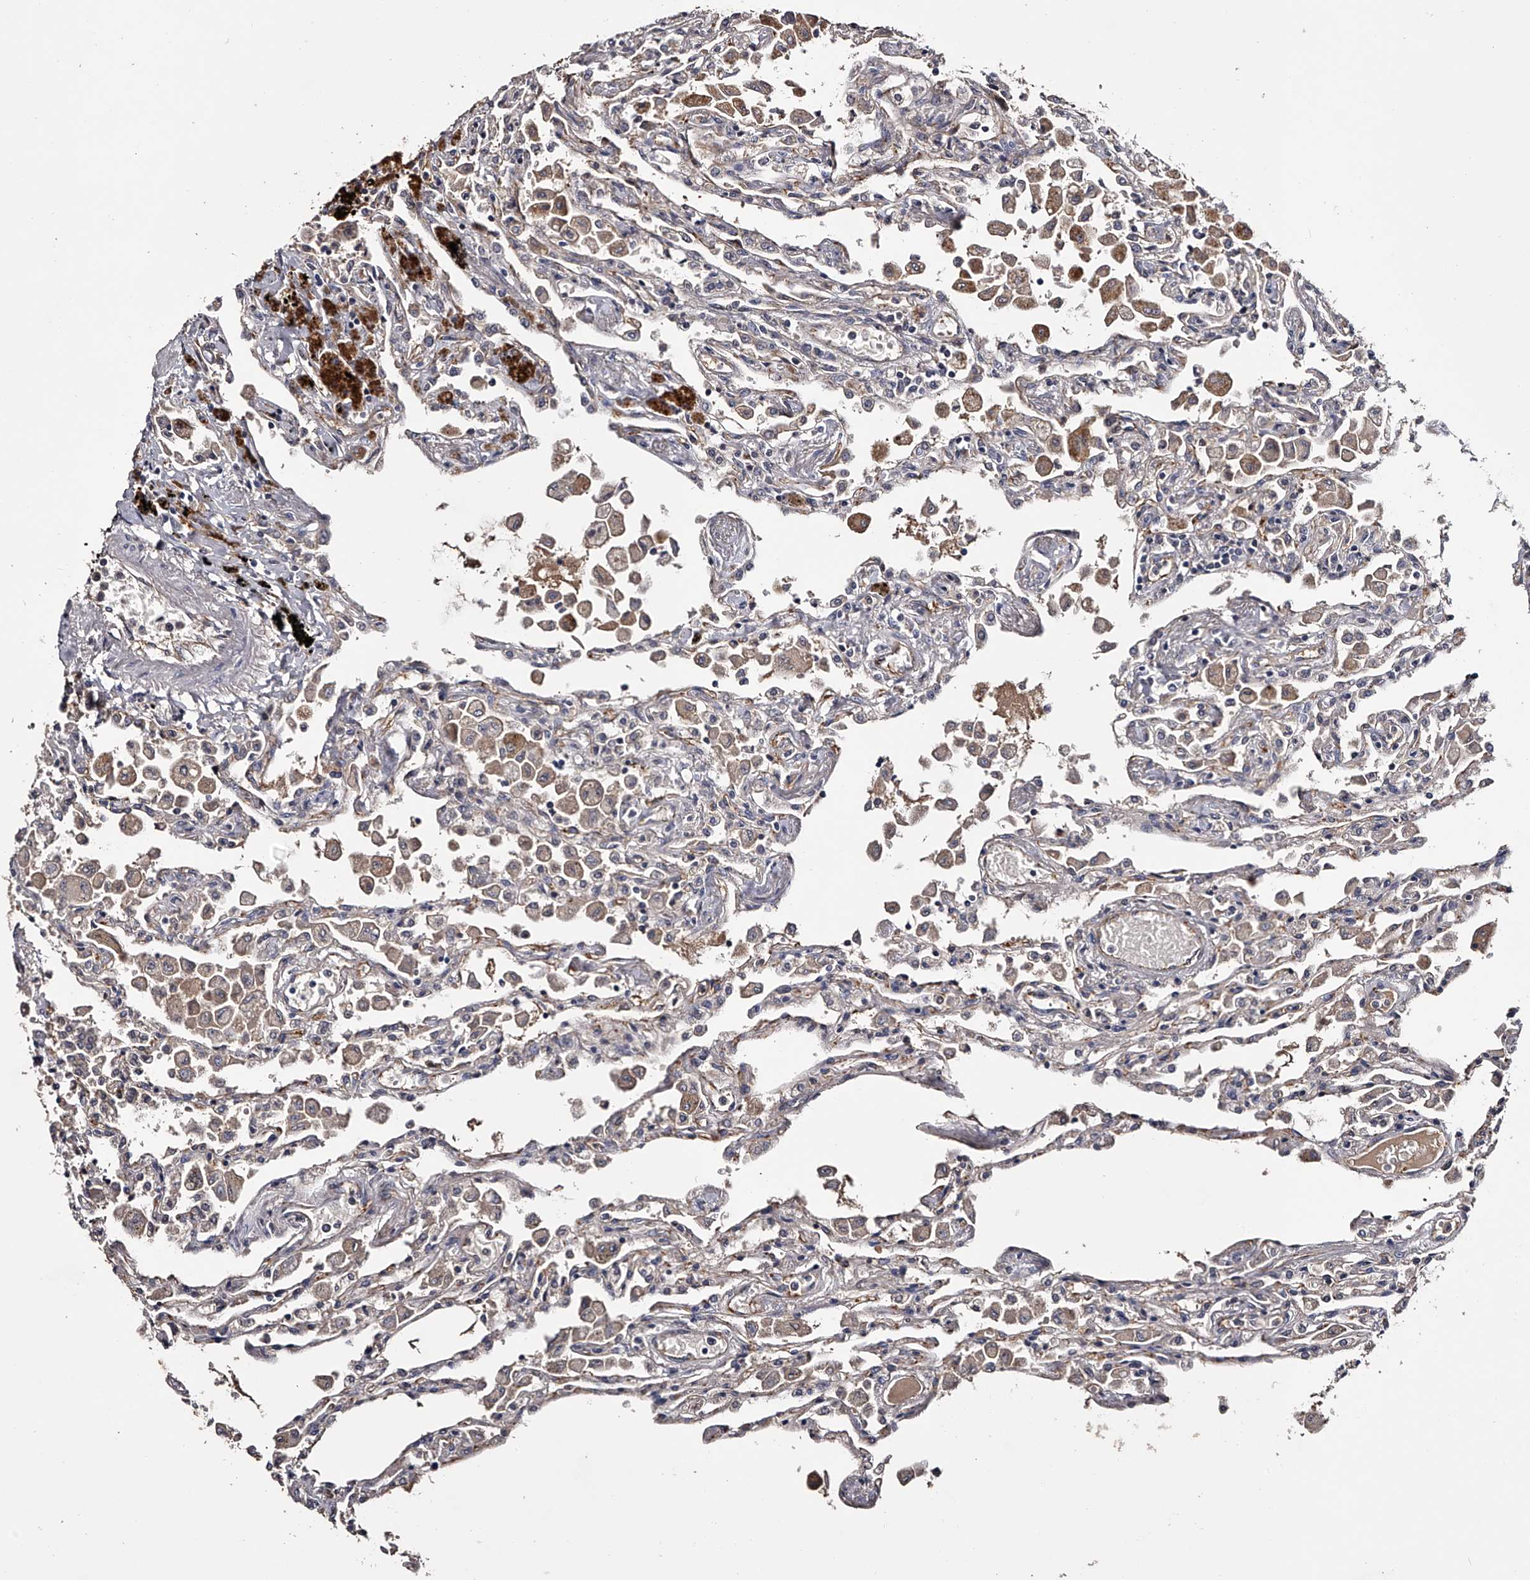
{"staining": {"intensity": "weak", "quantity": "<25%", "location": "cytoplasmic/membranous"}, "tissue": "lung", "cell_type": "Alveolar cells", "image_type": "normal", "snomed": [{"axis": "morphology", "description": "Normal tissue, NOS"}, {"axis": "topography", "description": "Bronchus"}, {"axis": "topography", "description": "Lung"}], "caption": "An immunohistochemistry histopathology image of unremarkable lung is shown. There is no staining in alveolar cells of lung.", "gene": "MDN1", "patient": {"sex": "female", "age": 49}}